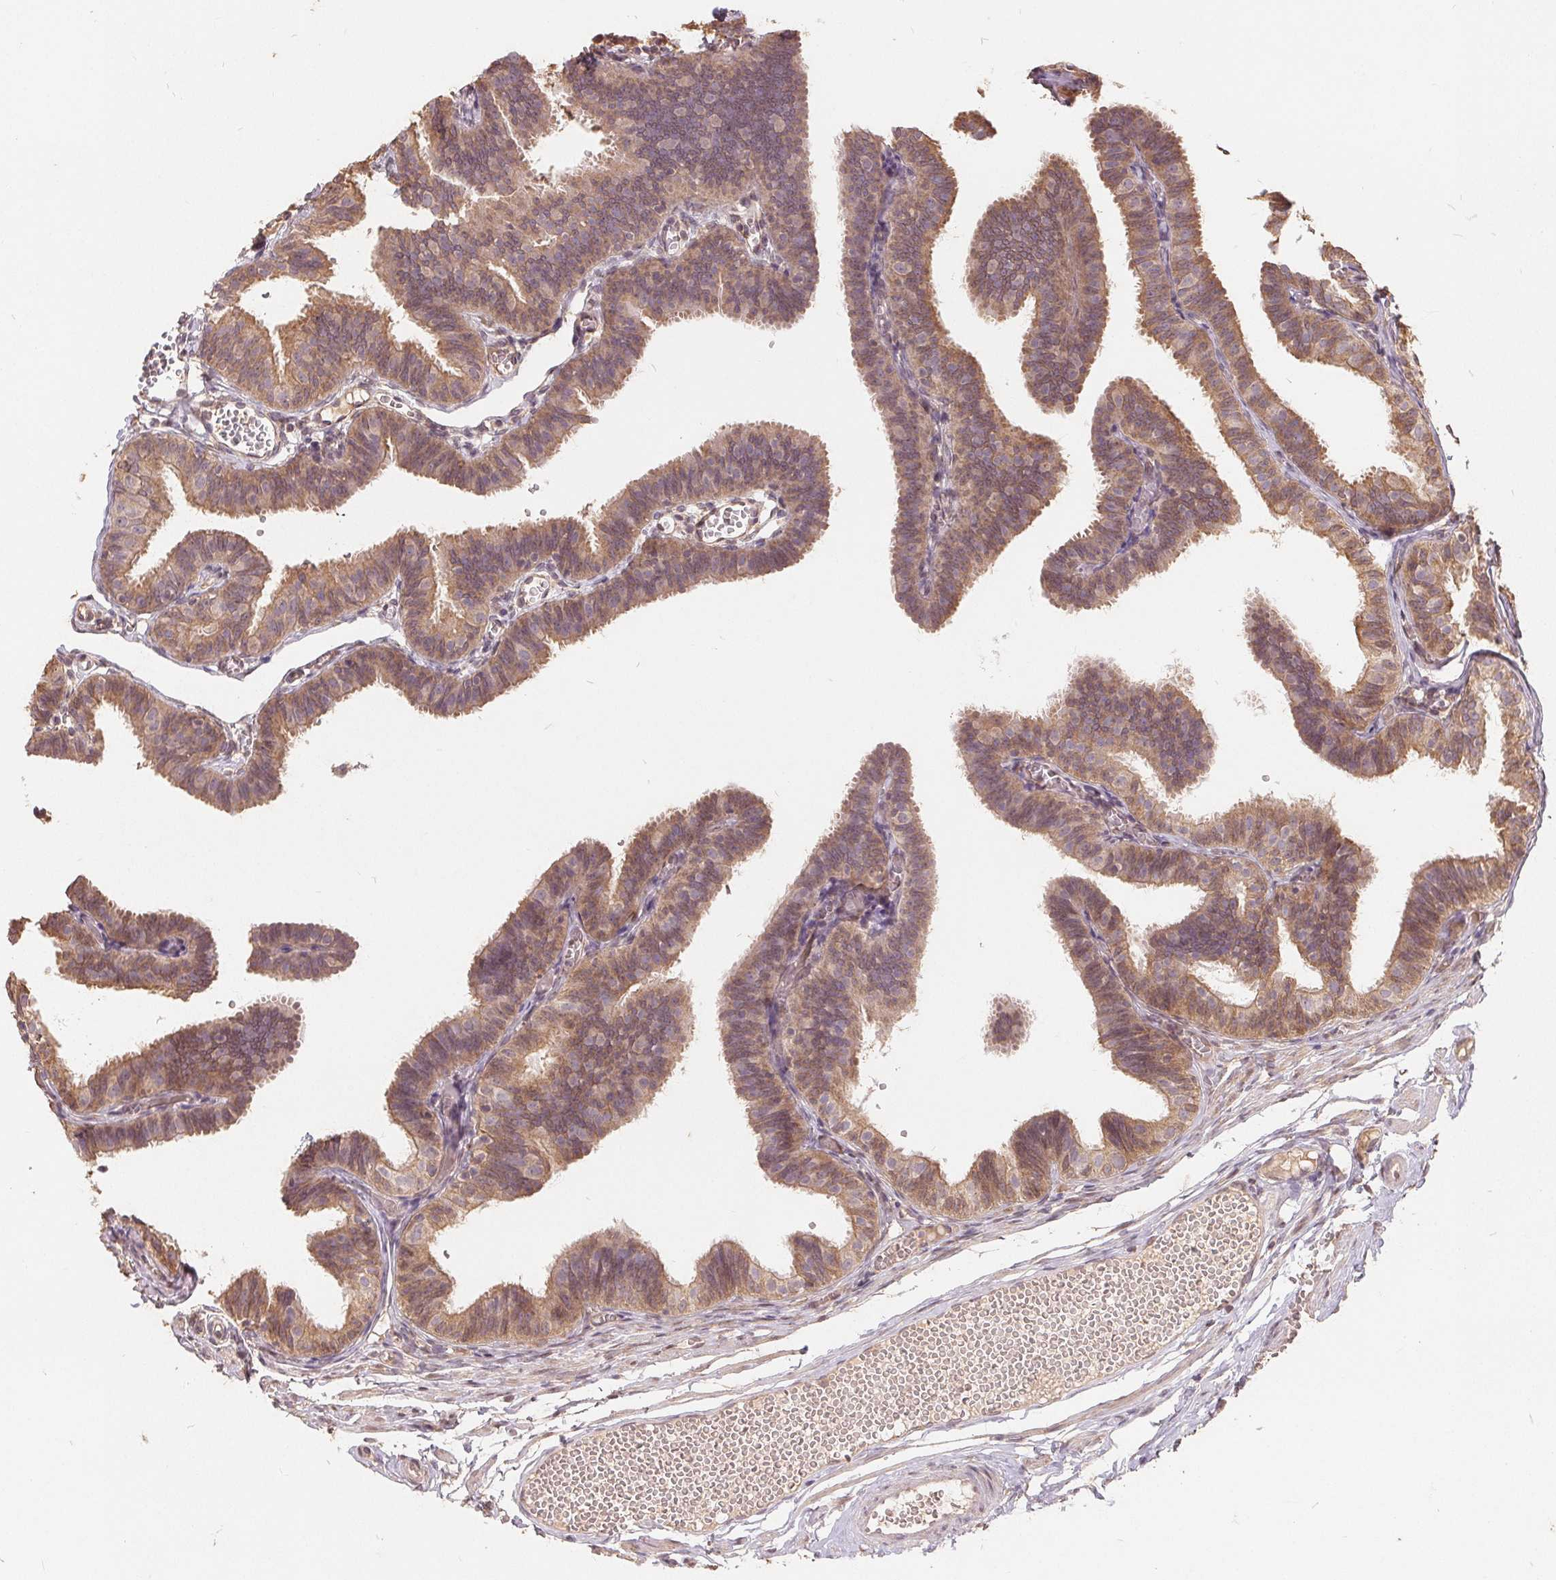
{"staining": {"intensity": "moderate", "quantity": ">75%", "location": "cytoplasmic/membranous"}, "tissue": "fallopian tube", "cell_type": "Glandular cells", "image_type": "normal", "snomed": [{"axis": "morphology", "description": "Normal tissue, NOS"}, {"axis": "topography", "description": "Fallopian tube"}], "caption": "Immunohistochemical staining of normal human fallopian tube displays >75% levels of moderate cytoplasmic/membranous protein positivity in approximately >75% of glandular cells. Using DAB (3,3'-diaminobenzidine) (brown) and hematoxylin (blue) stains, captured at high magnification using brightfield microscopy.", "gene": "CDIPT", "patient": {"sex": "female", "age": 25}}